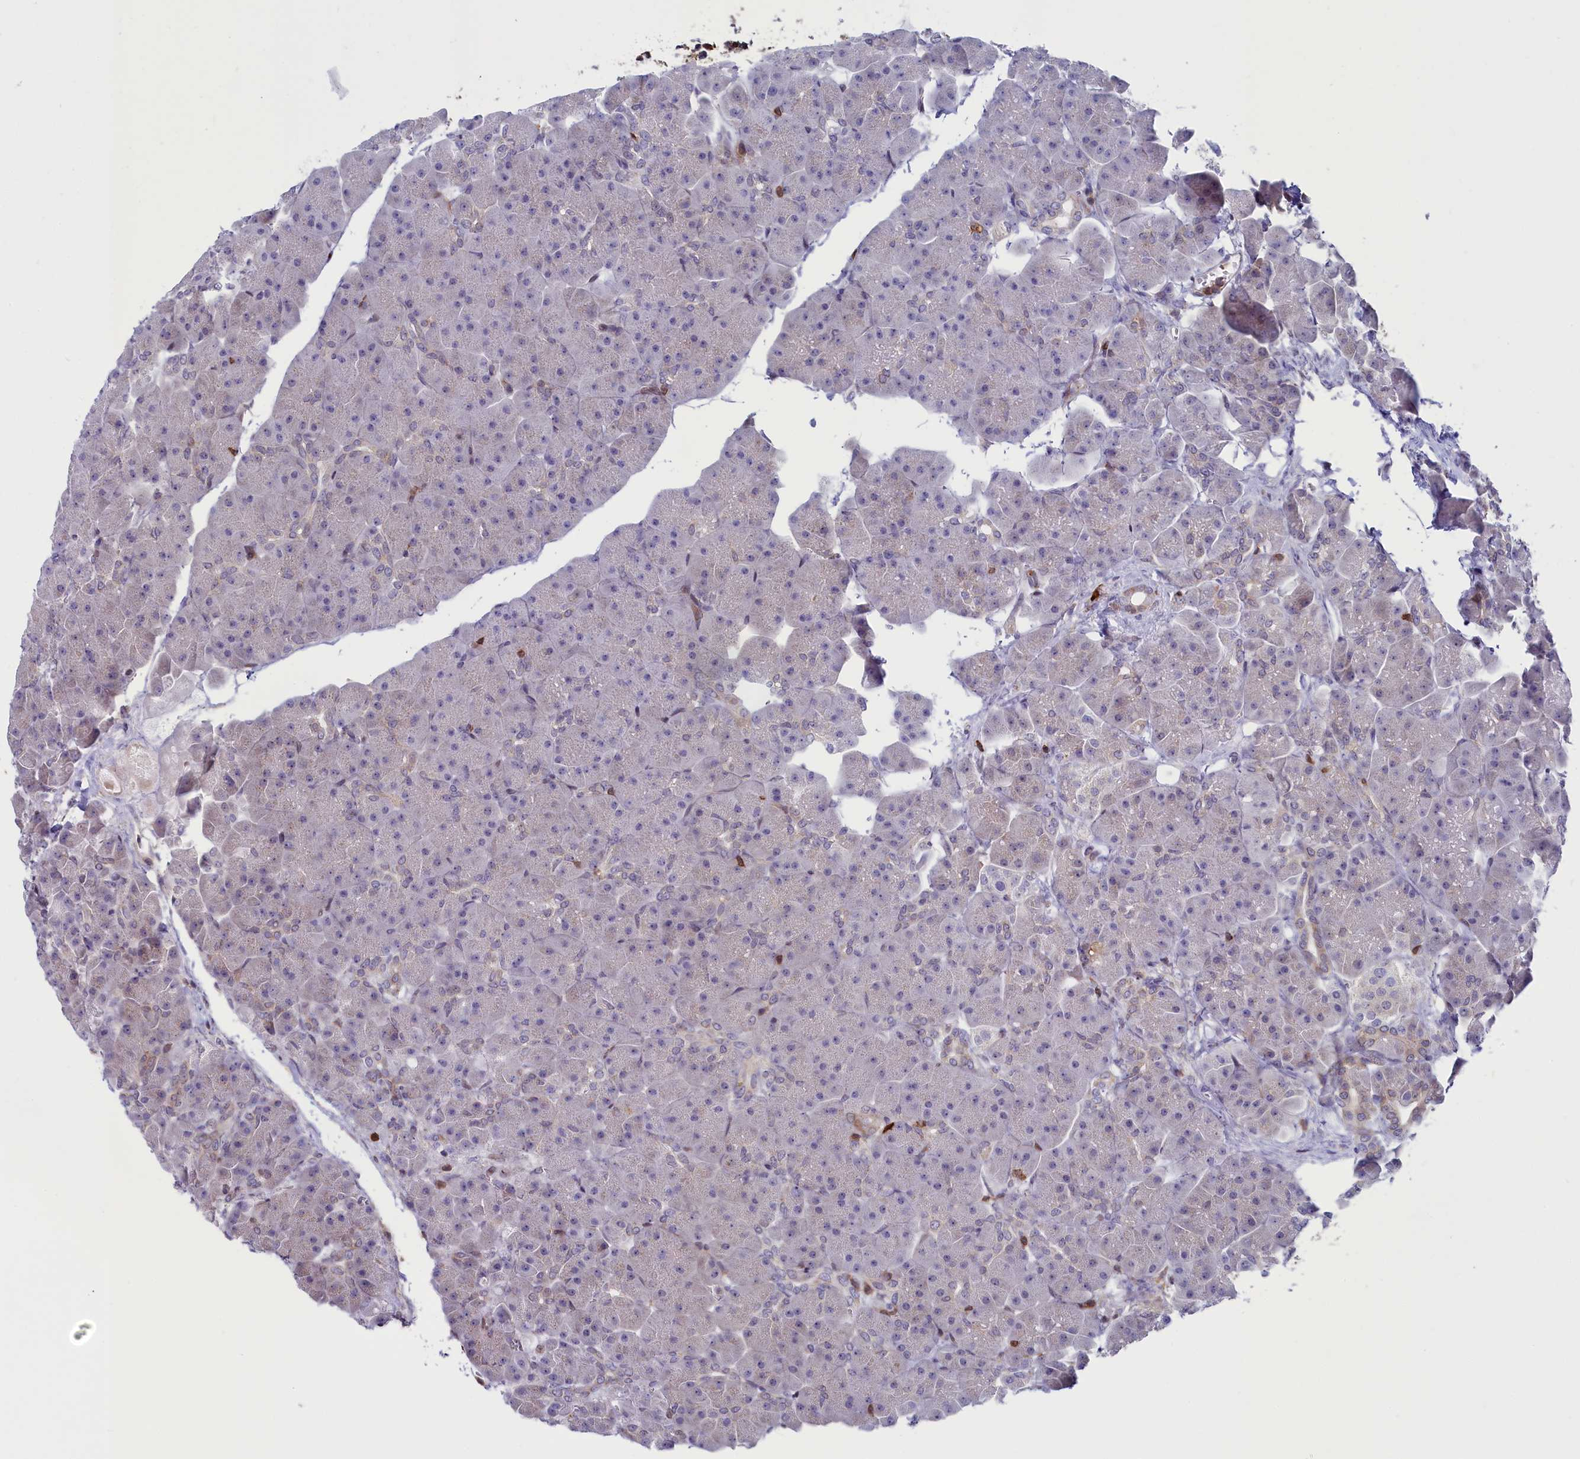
{"staining": {"intensity": "moderate", "quantity": "<25%", "location": "cytoplasmic/membranous,nuclear"}, "tissue": "pancreas", "cell_type": "Exocrine glandular cells", "image_type": "normal", "snomed": [{"axis": "morphology", "description": "Normal tissue, NOS"}, {"axis": "topography", "description": "Pancreas"}], "caption": "Immunohistochemistry (IHC) photomicrograph of normal pancreas stained for a protein (brown), which demonstrates low levels of moderate cytoplasmic/membranous,nuclear expression in approximately <25% of exocrine glandular cells.", "gene": "CIAPIN1", "patient": {"sex": "male", "age": 66}}